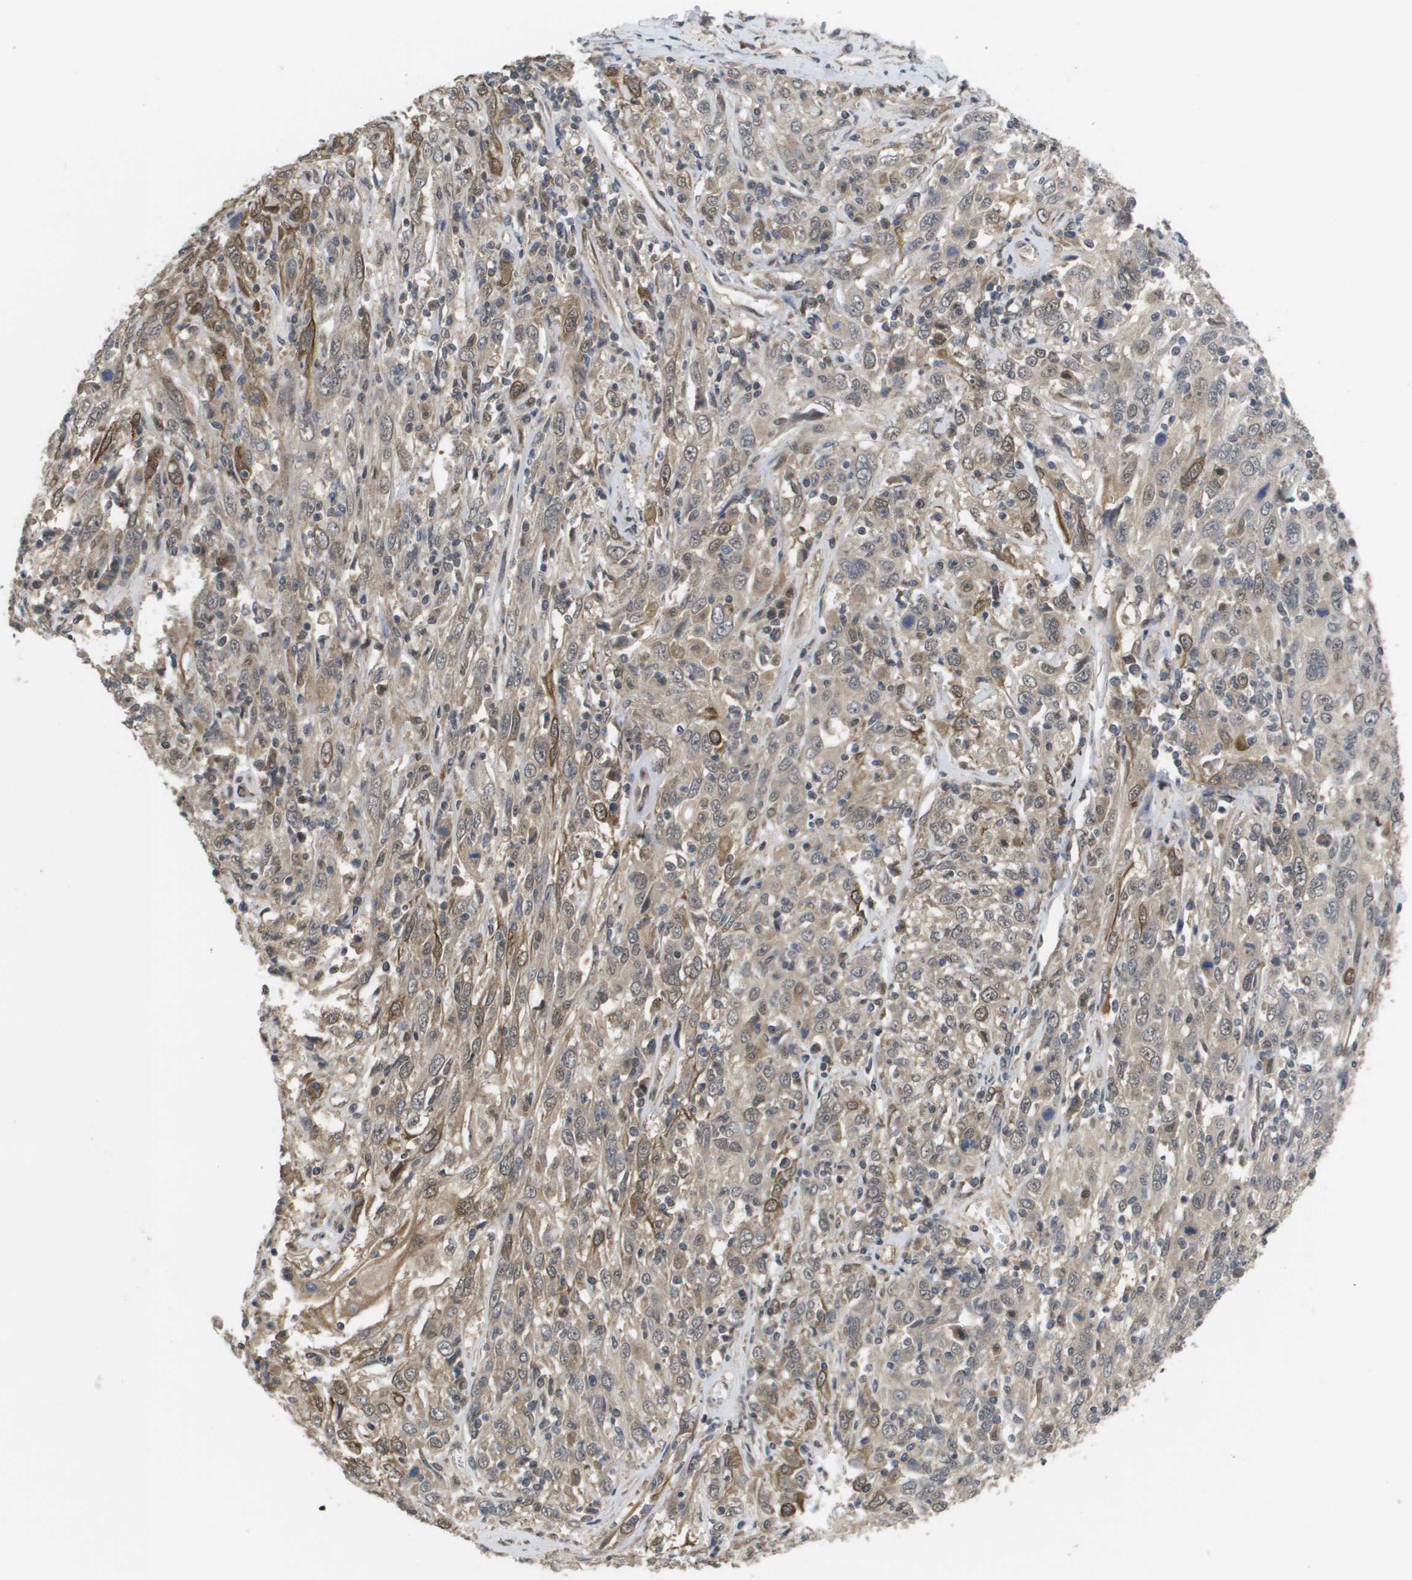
{"staining": {"intensity": "weak", "quantity": ">75%", "location": "cytoplasmic/membranous,nuclear"}, "tissue": "cervical cancer", "cell_type": "Tumor cells", "image_type": "cancer", "snomed": [{"axis": "morphology", "description": "Squamous cell carcinoma, NOS"}, {"axis": "topography", "description": "Cervix"}], "caption": "Weak cytoplasmic/membranous and nuclear expression is identified in approximately >75% of tumor cells in cervical squamous cell carcinoma. (Brightfield microscopy of DAB IHC at high magnification).", "gene": "AMBRA1", "patient": {"sex": "female", "age": 46}}